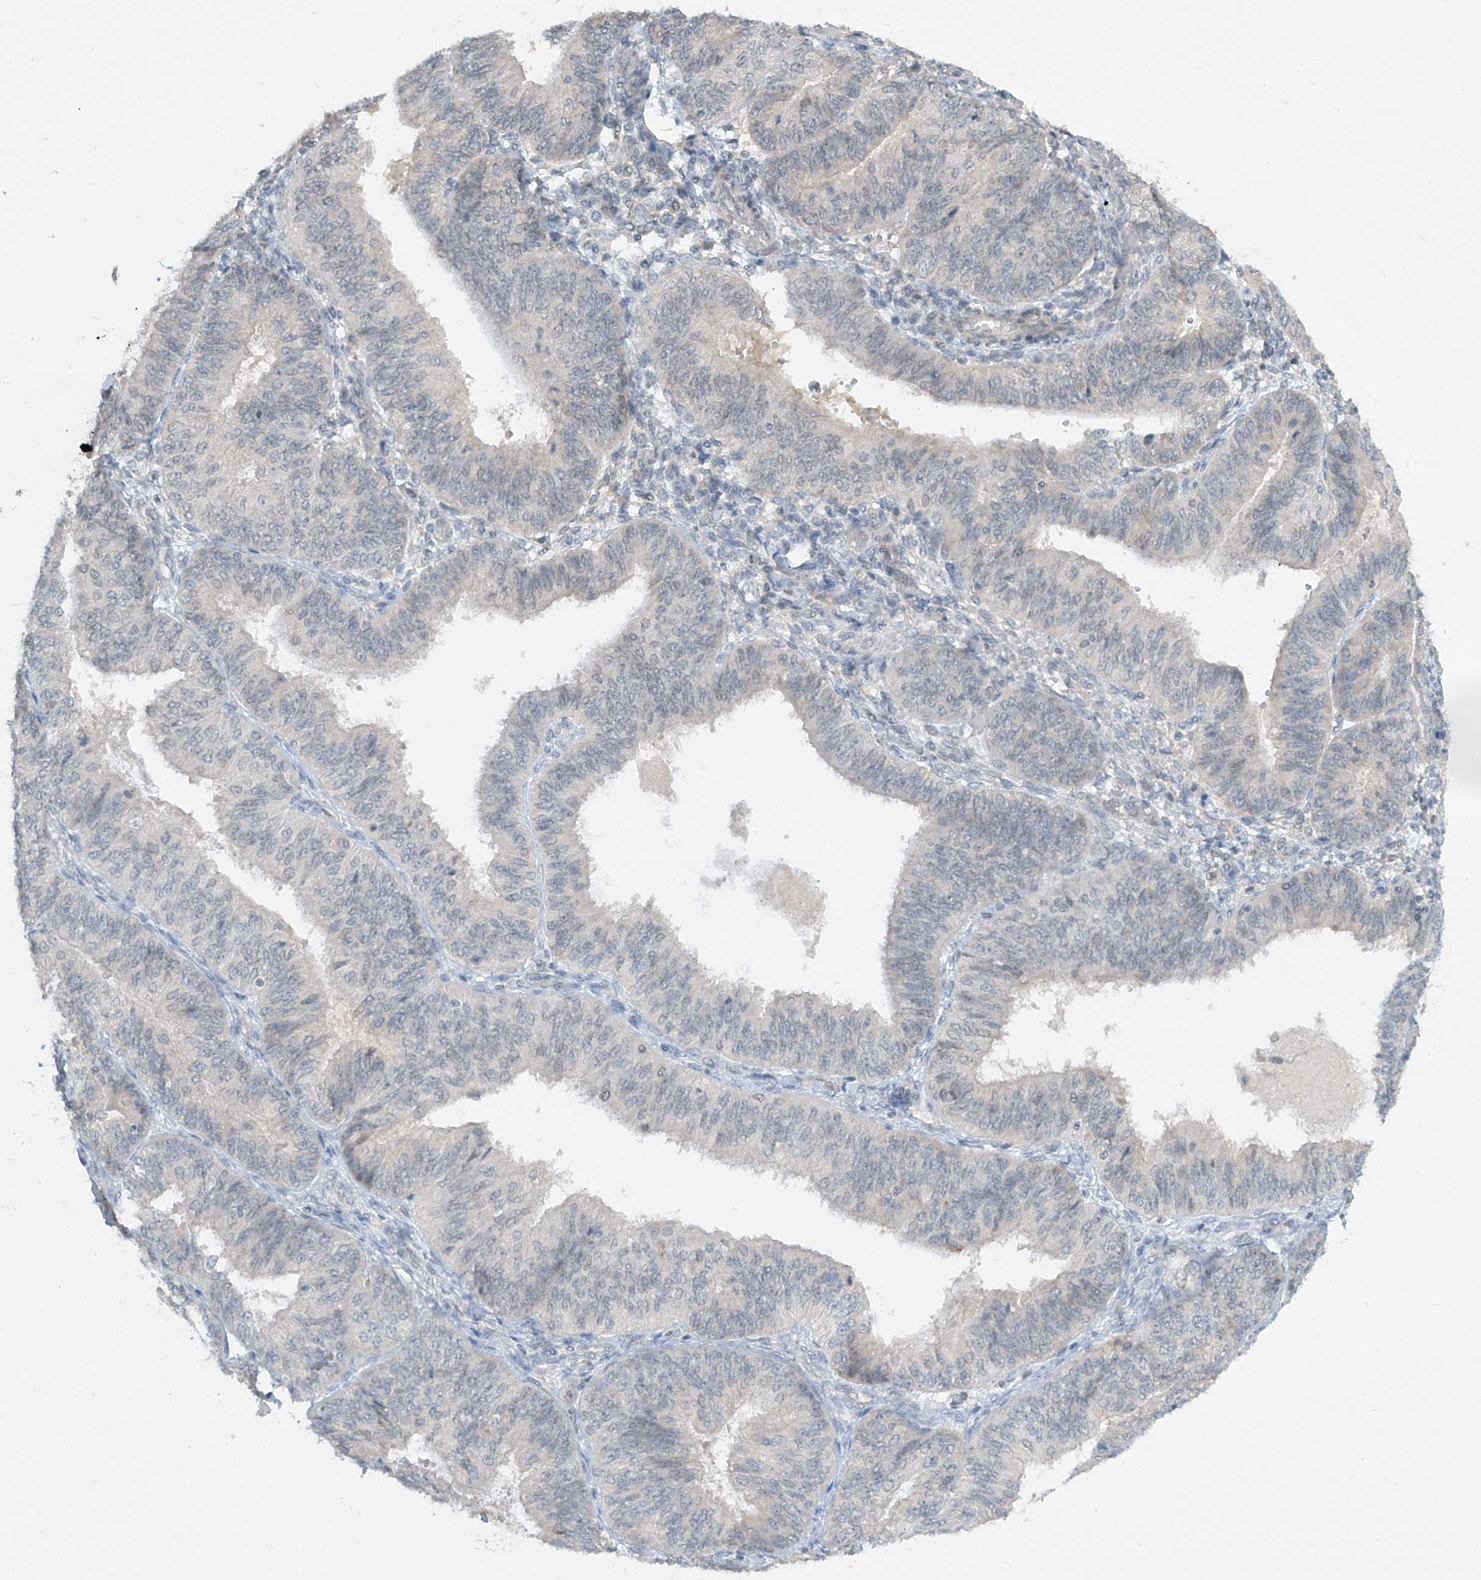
{"staining": {"intensity": "negative", "quantity": "none", "location": "none"}, "tissue": "endometrial cancer", "cell_type": "Tumor cells", "image_type": "cancer", "snomed": [{"axis": "morphology", "description": "Adenocarcinoma, NOS"}, {"axis": "topography", "description": "Endometrium"}], "caption": "The immunohistochemistry (IHC) micrograph has no significant expression in tumor cells of endometrial adenocarcinoma tissue.", "gene": "METAP1D", "patient": {"sex": "female", "age": 58}}